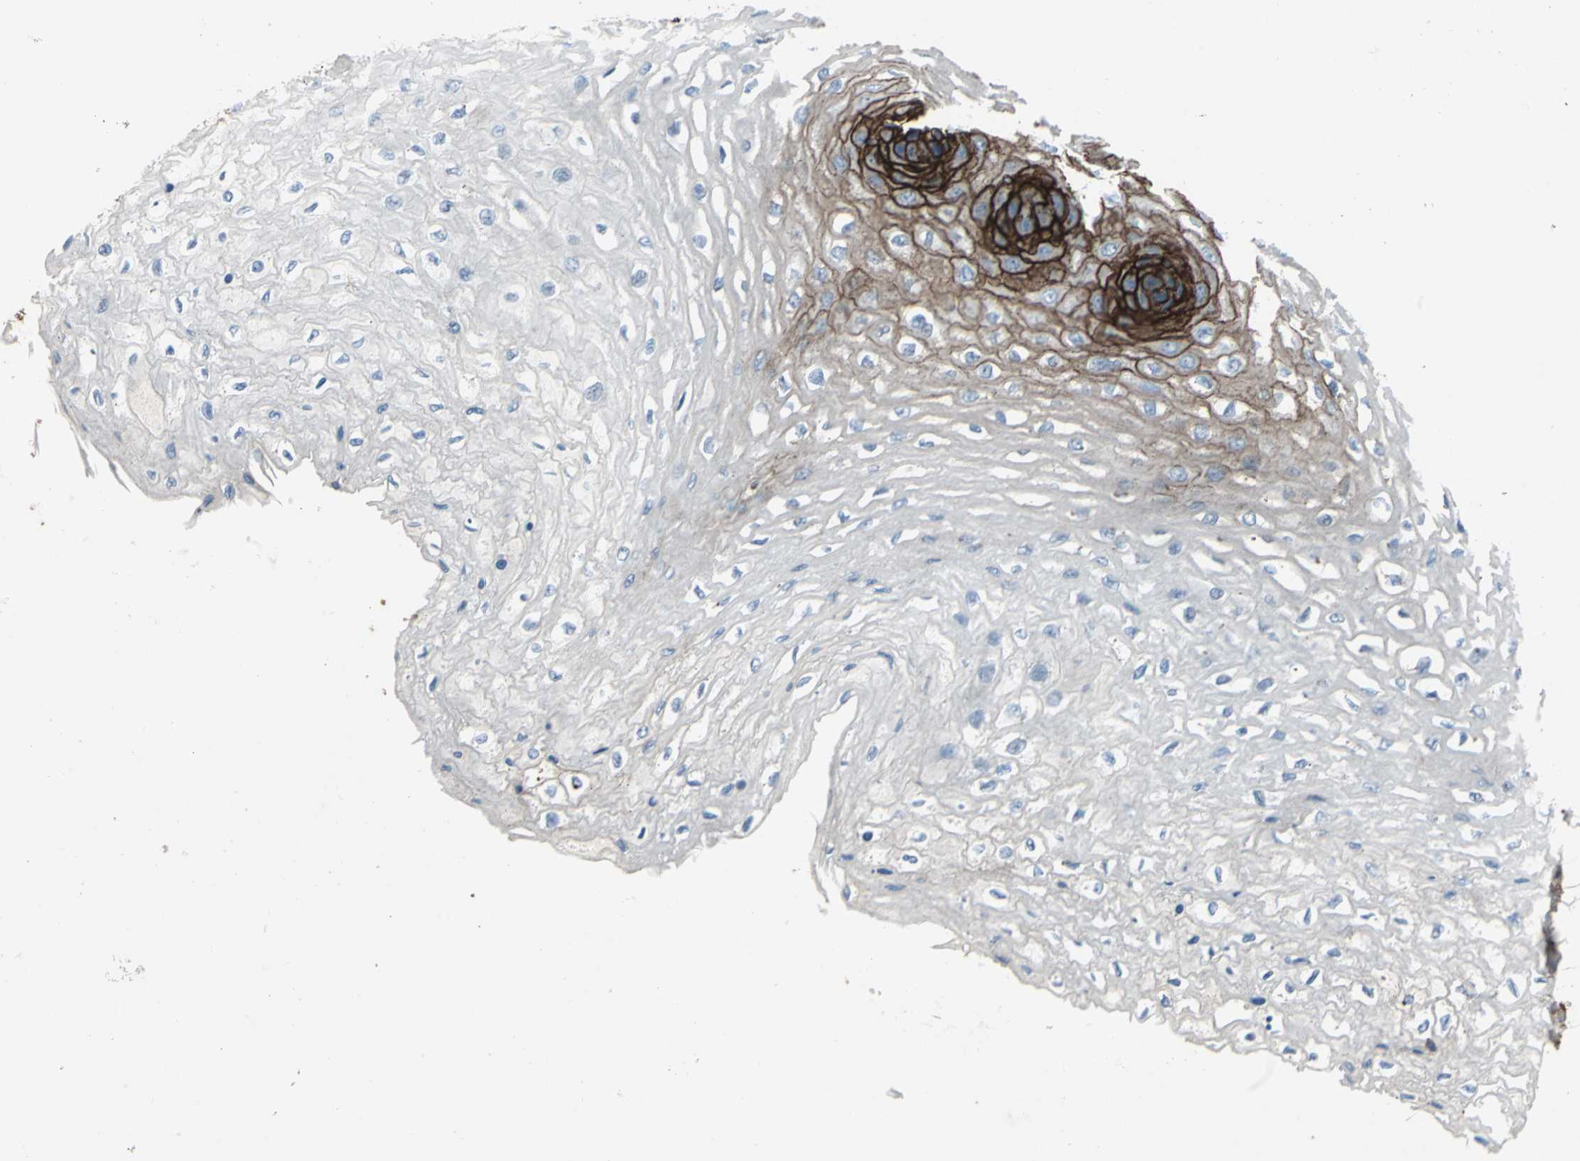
{"staining": {"intensity": "strong", "quantity": "25%-75%", "location": "cytoplasmic/membranous"}, "tissue": "esophagus", "cell_type": "Squamous epithelial cells", "image_type": "normal", "snomed": [{"axis": "morphology", "description": "Normal tissue, NOS"}, {"axis": "topography", "description": "Esophagus"}], "caption": "Esophagus stained with immunohistochemistry exhibits strong cytoplasmic/membranous positivity in about 25%-75% of squamous epithelial cells. (DAB IHC with brightfield microscopy, high magnification).", "gene": "CD44", "patient": {"sex": "female", "age": 72}}